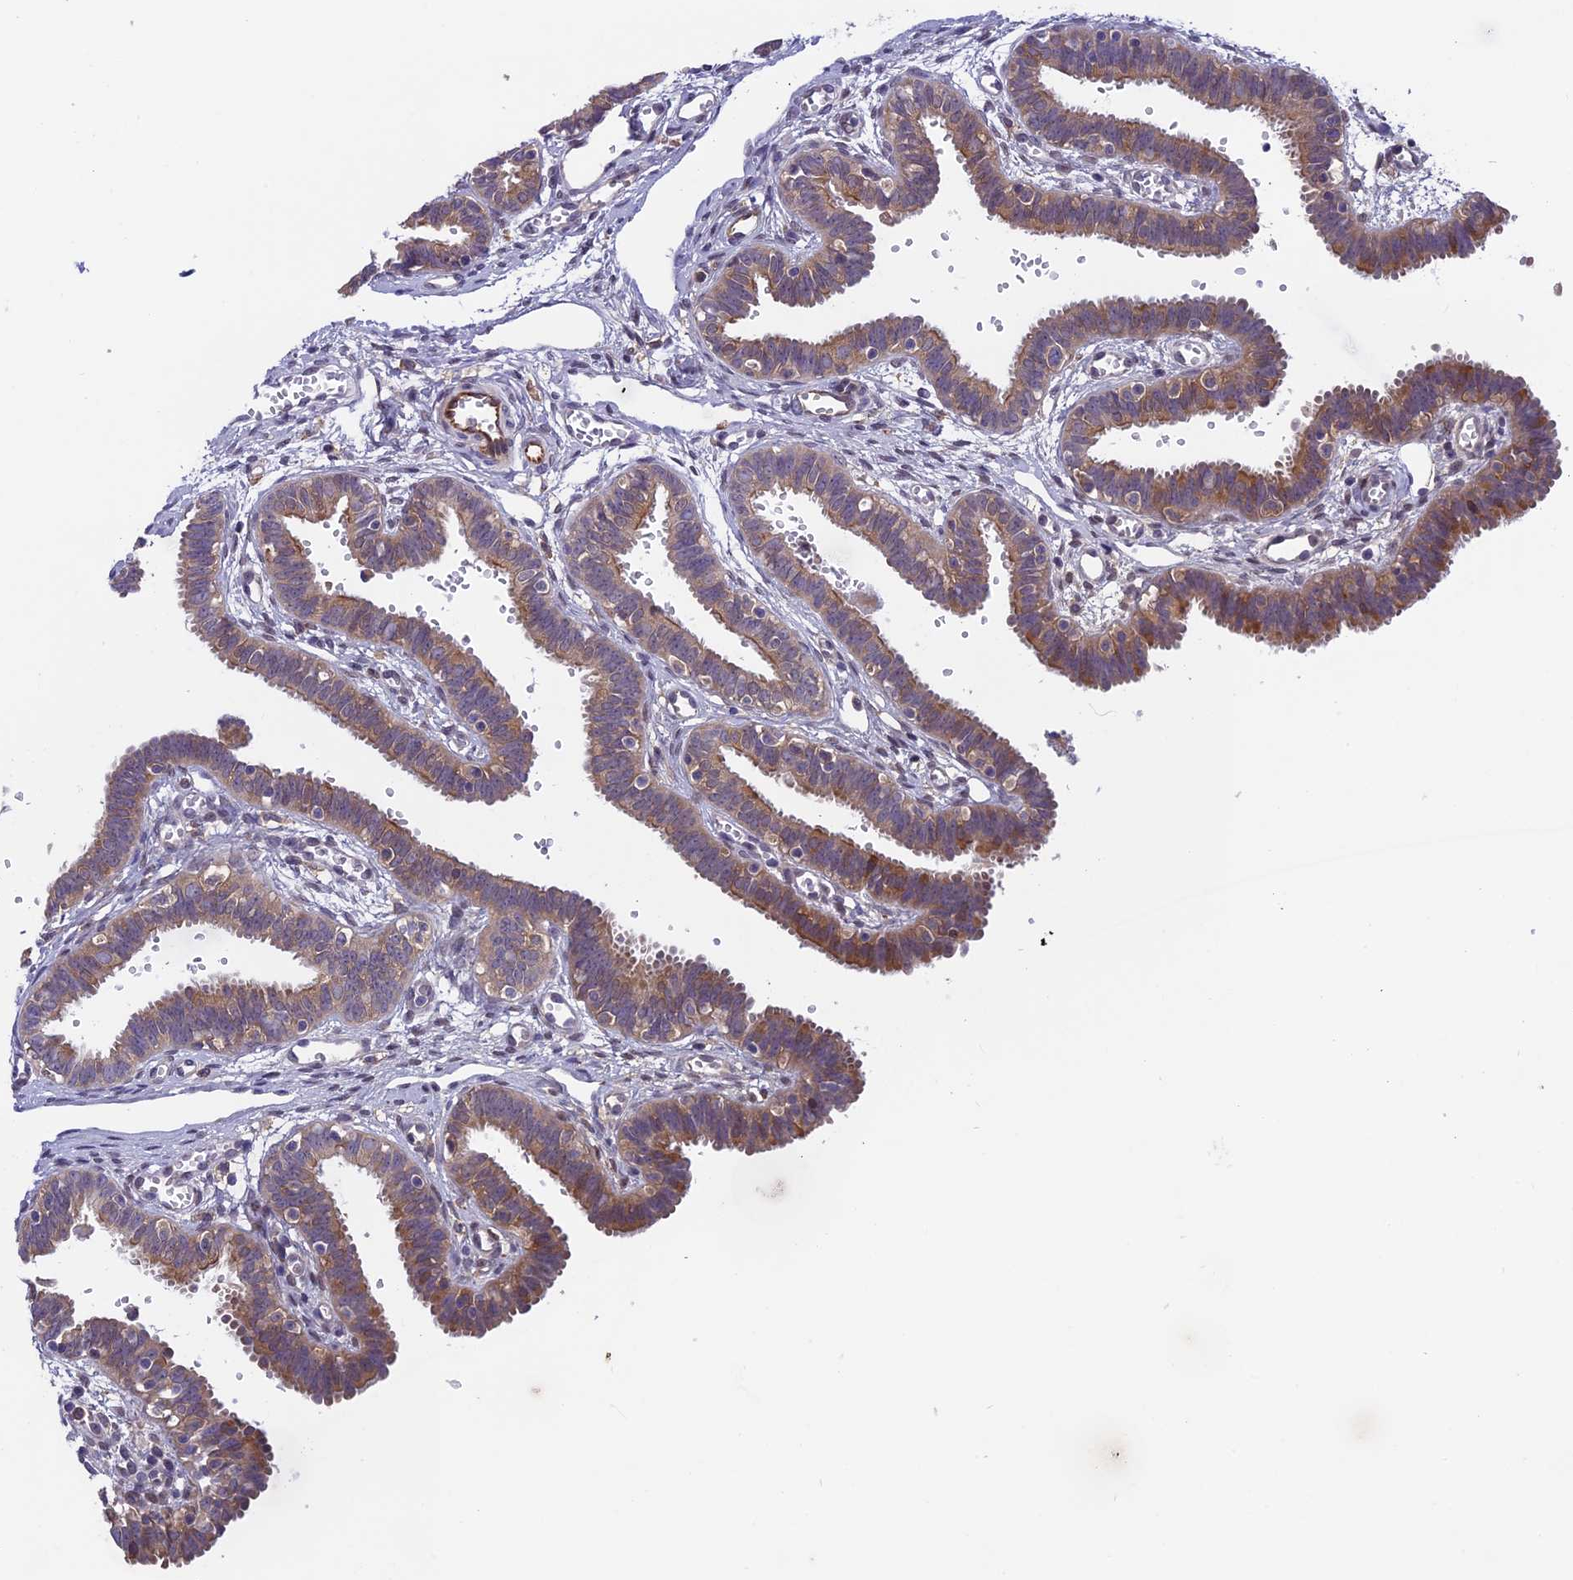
{"staining": {"intensity": "moderate", "quantity": ">75%", "location": "cytoplasmic/membranous"}, "tissue": "fallopian tube", "cell_type": "Glandular cells", "image_type": "normal", "snomed": [{"axis": "morphology", "description": "Normal tissue, NOS"}, {"axis": "topography", "description": "Fallopian tube"}, {"axis": "topography", "description": "Placenta"}], "caption": "High-magnification brightfield microscopy of normal fallopian tube stained with DAB (brown) and counterstained with hematoxylin (blue). glandular cells exhibit moderate cytoplasmic/membranous expression is identified in approximately>75% of cells.", "gene": "MAST2", "patient": {"sex": "female", "age": 32}}